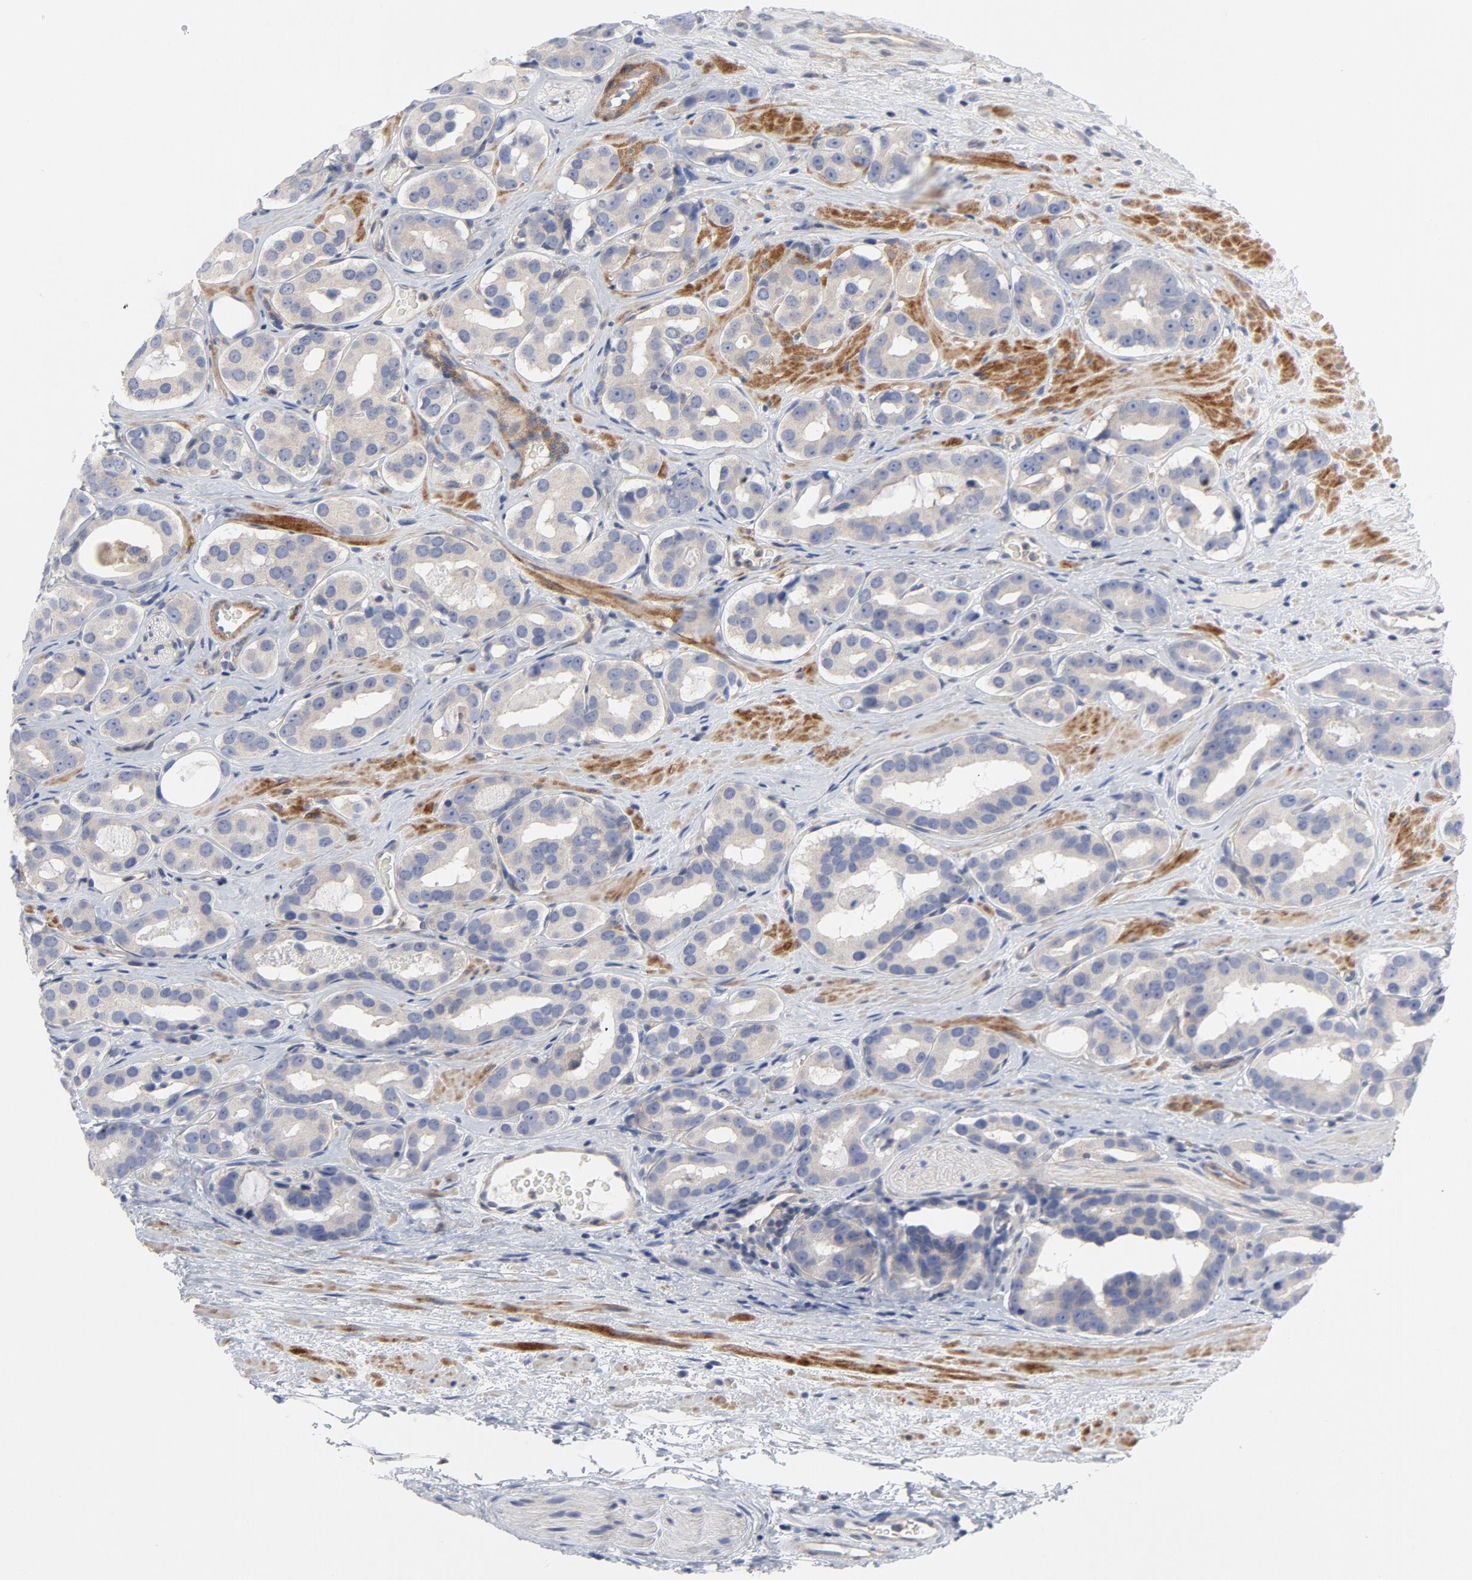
{"staining": {"intensity": "negative", "quantity": "none", "location": "none"}, "tissue": "prostate cancer", "cell_type": "Tumor cells", "image_type": "cancer", "snomed": [{"axis": "morphology", "description": "Adenocarcinoma, Low grade"}, {"axis": "topography", "description": "Prostate"}], "caption": "Tumor cells show no significant expression in prostate cancer (adenocarcinoma (low-grade)).", "gene": "ROCK1", "patient": {"sex": "male", "age": 59}}